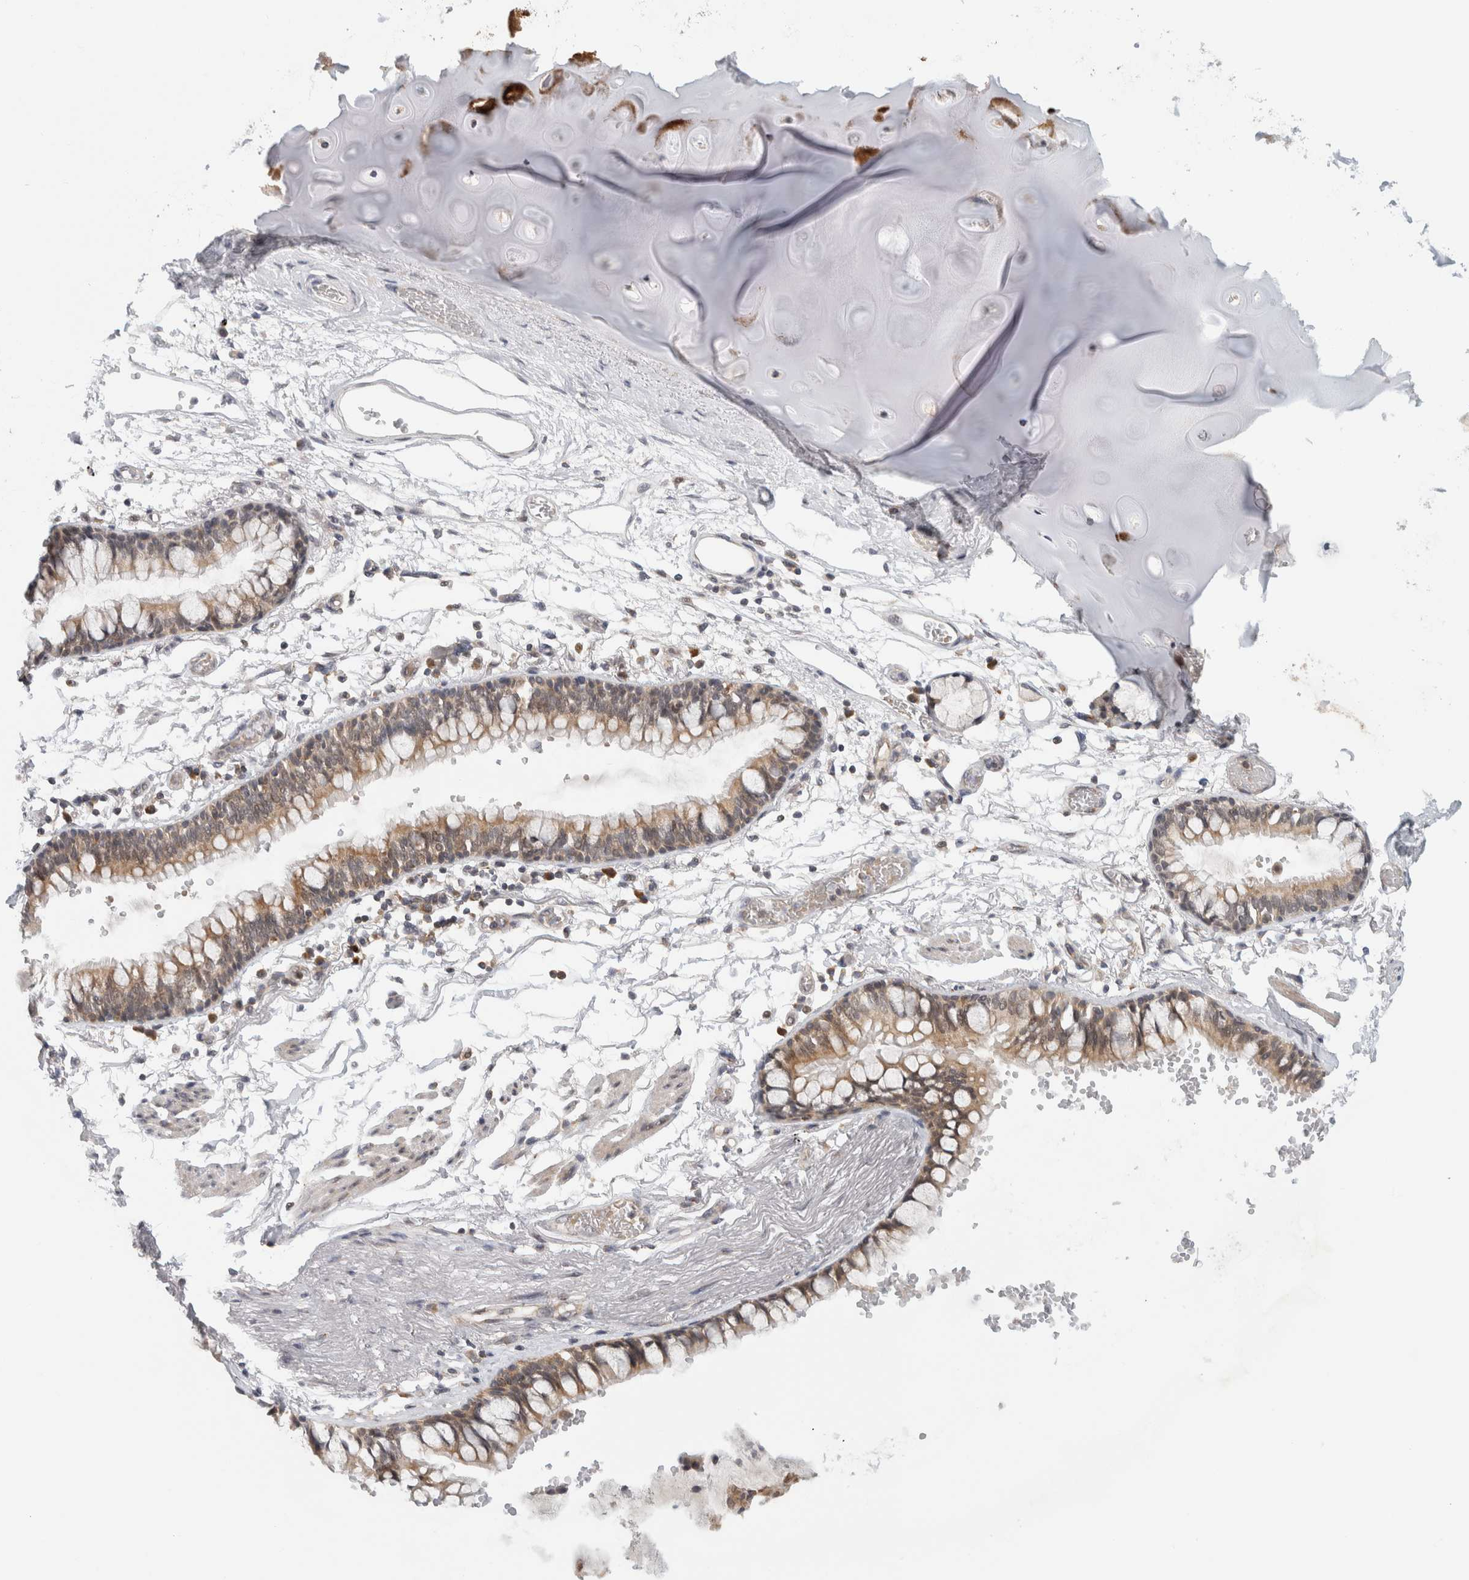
{"staining": {"intensity": "negative", "quantity": "none", "location": "none"}, "tissue": "adipose tissue", "cell_type": "Adipocytes", "image_type": "normal", "snomed": [{"axis": "morphology", "description": "Normal tissue, NOS"}, {"axis": "topography", "description": "Cartilage tissue"}, {"axis": "topography", "description": "Bronchus"}], "caption": "Protein analysis of benign adipose tissue exhibits no significant positivity in adipocytes.", "gene": "CMC2", "patient": {"sex": "female", "age": 73}}